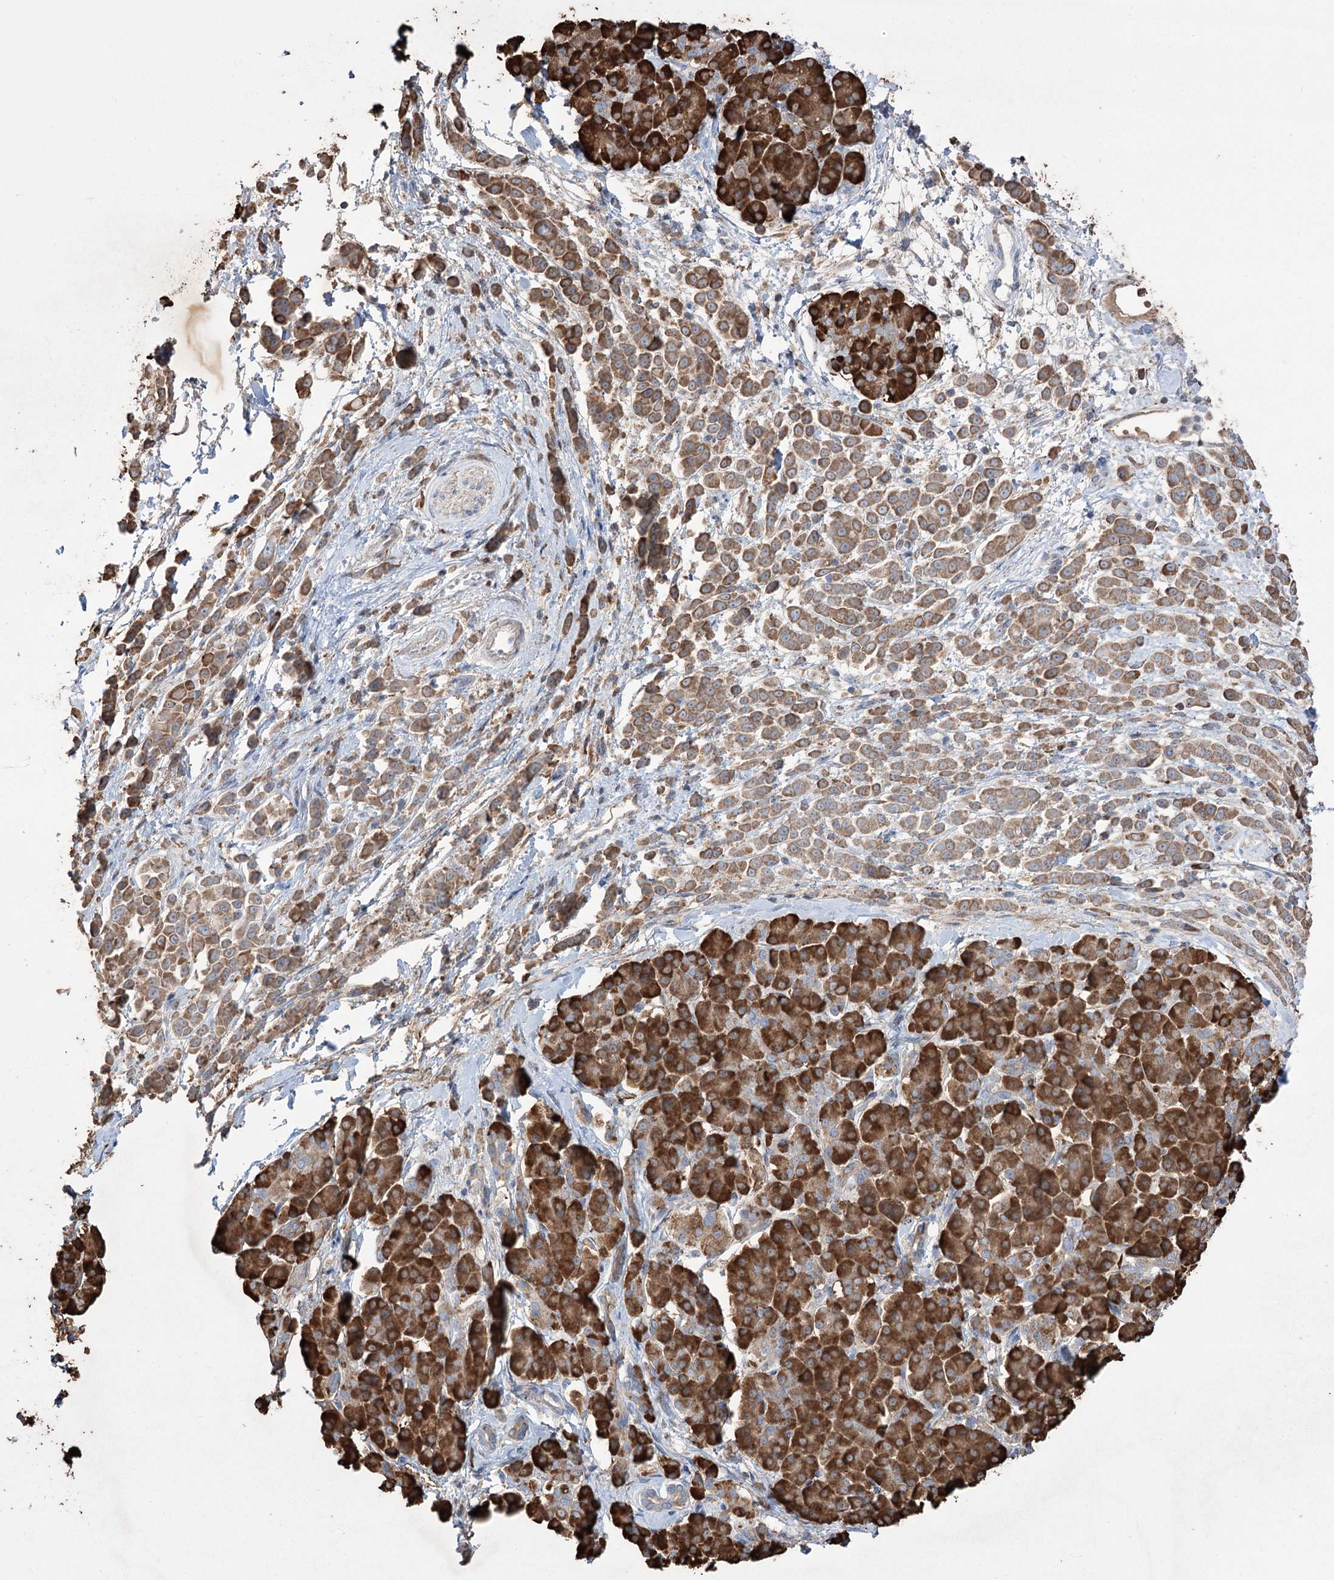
{"staining": {"intensity": "moderate", "quantity": ">75%", "location": "cytoplasmic/membranous"}, "tissue": "pancreatic cancer", "cell_type": "Tumor cells", "image_type": "cancer", "snomed": [{"axis": "morphology", "description": "Normal tissue, NOS"}, {"axis": "morphology", "description": "Adenocarcinoma, NOS"}, {"axis": "topography", "description": "Pancreas"}], "caption": "Immunohistochemical staining of human pancreatic cancer (adenocarcinoma) demonstrates medium levels of moderate cytoplasmic/membranous expression in approximately >75% of tumor cells. Immunohistochemistry stains the protein of interest in brown and the nuclei are stained blue.", "gene": "TRIM71", "patient": {"sex": "female", "age": 64}}